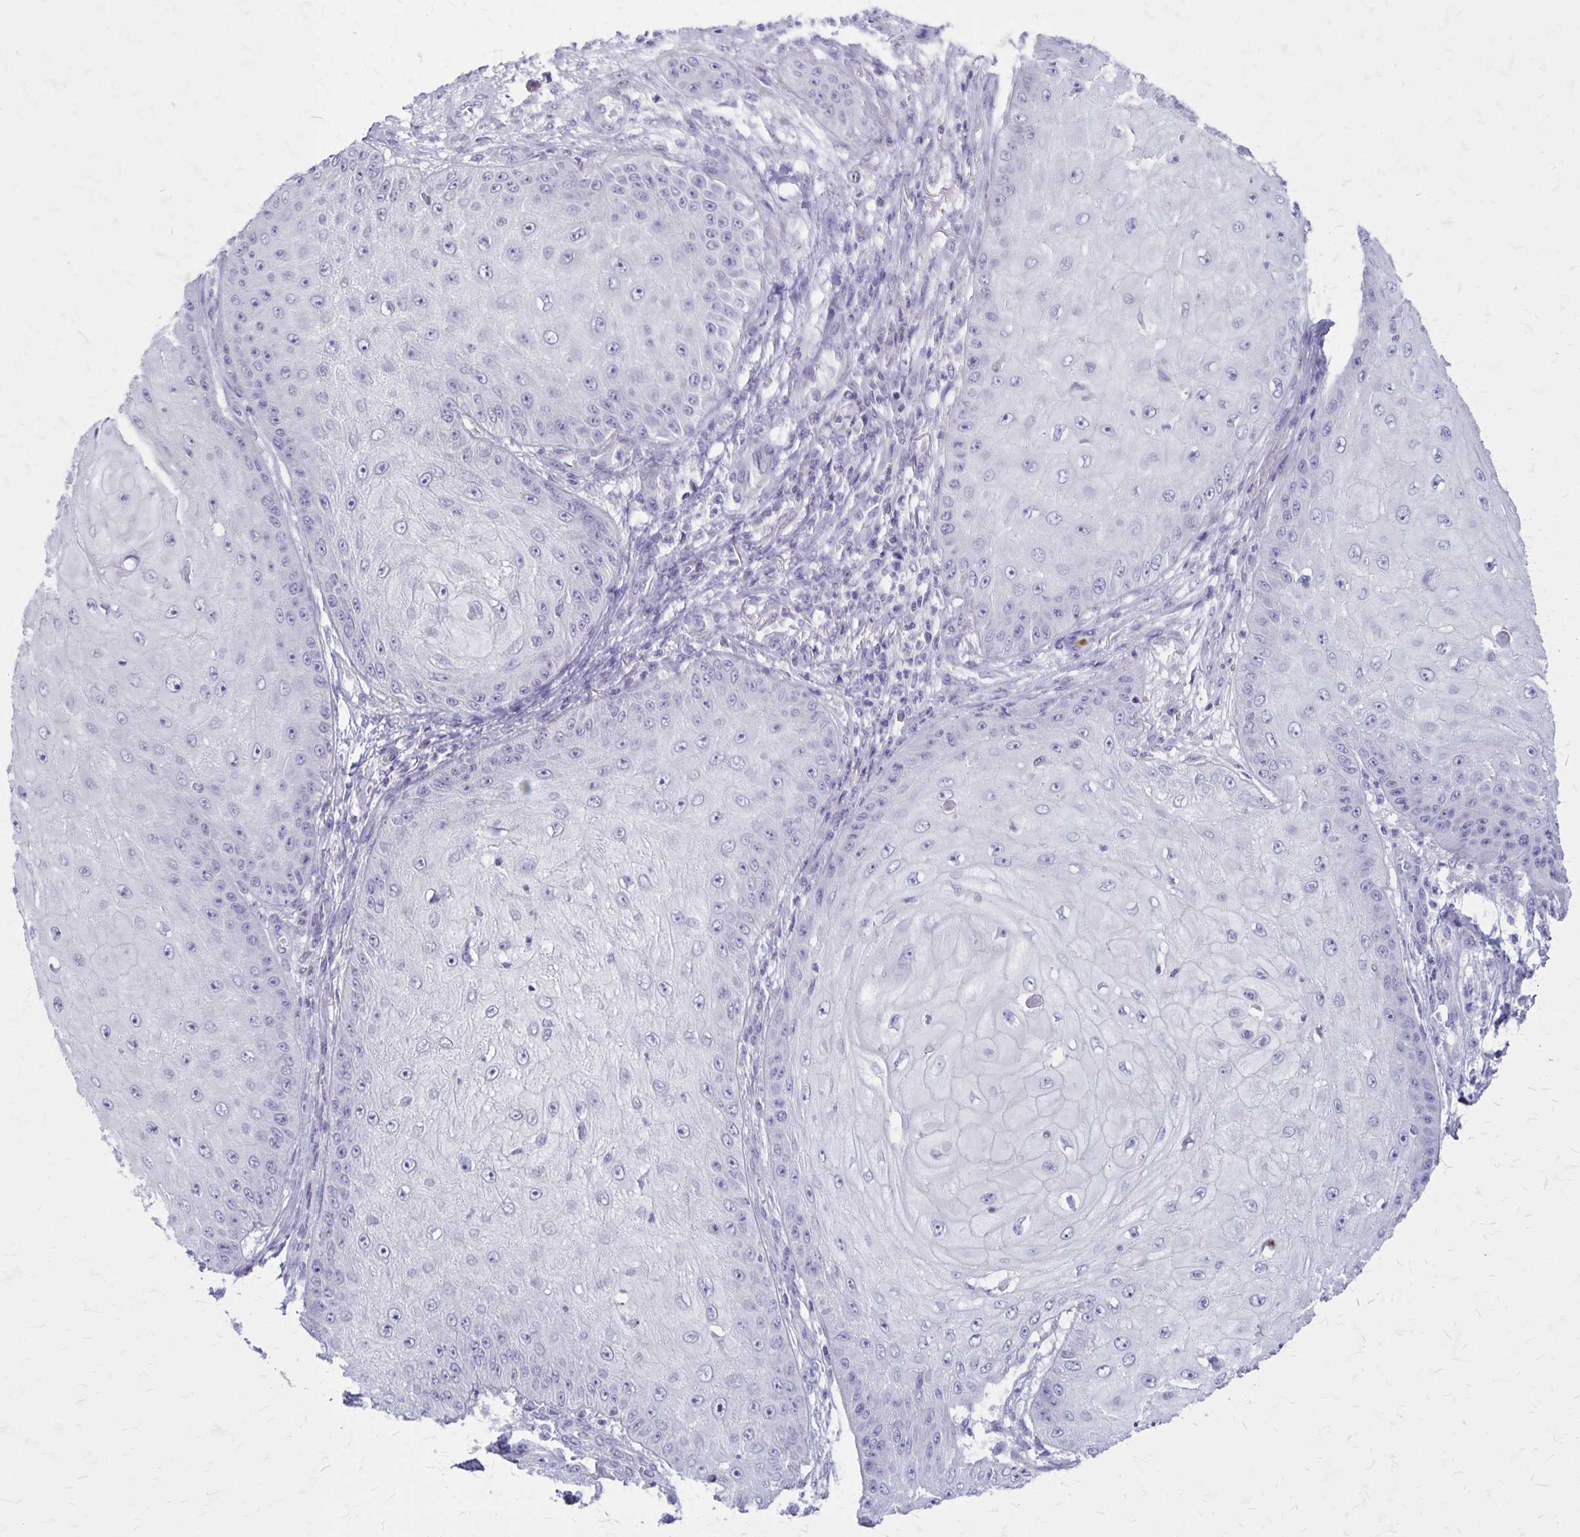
{"staining": {"intensity": "negative", "quantity": "none", "location": "none"}, "tissue": "skin cancer", "cell_type": "Tumor cells", "image_type": "cancer", "snomed": [{"axis": "morphology", "description": "Squamous cell carcinoma, NOS"}, {"axis": "topography", "description": "Skin"}], "caption": "IHC micrograph of neoplastic tissue: human squamous cell carcinoma (skin) stained with DAB (3,3'-diaminobenzidine) demonstrates no significant protein positivity in tumor cells. (DAB IHC, high magnification).", "gene": "GP9", "patient": {"sex": "male", "age": 70}}